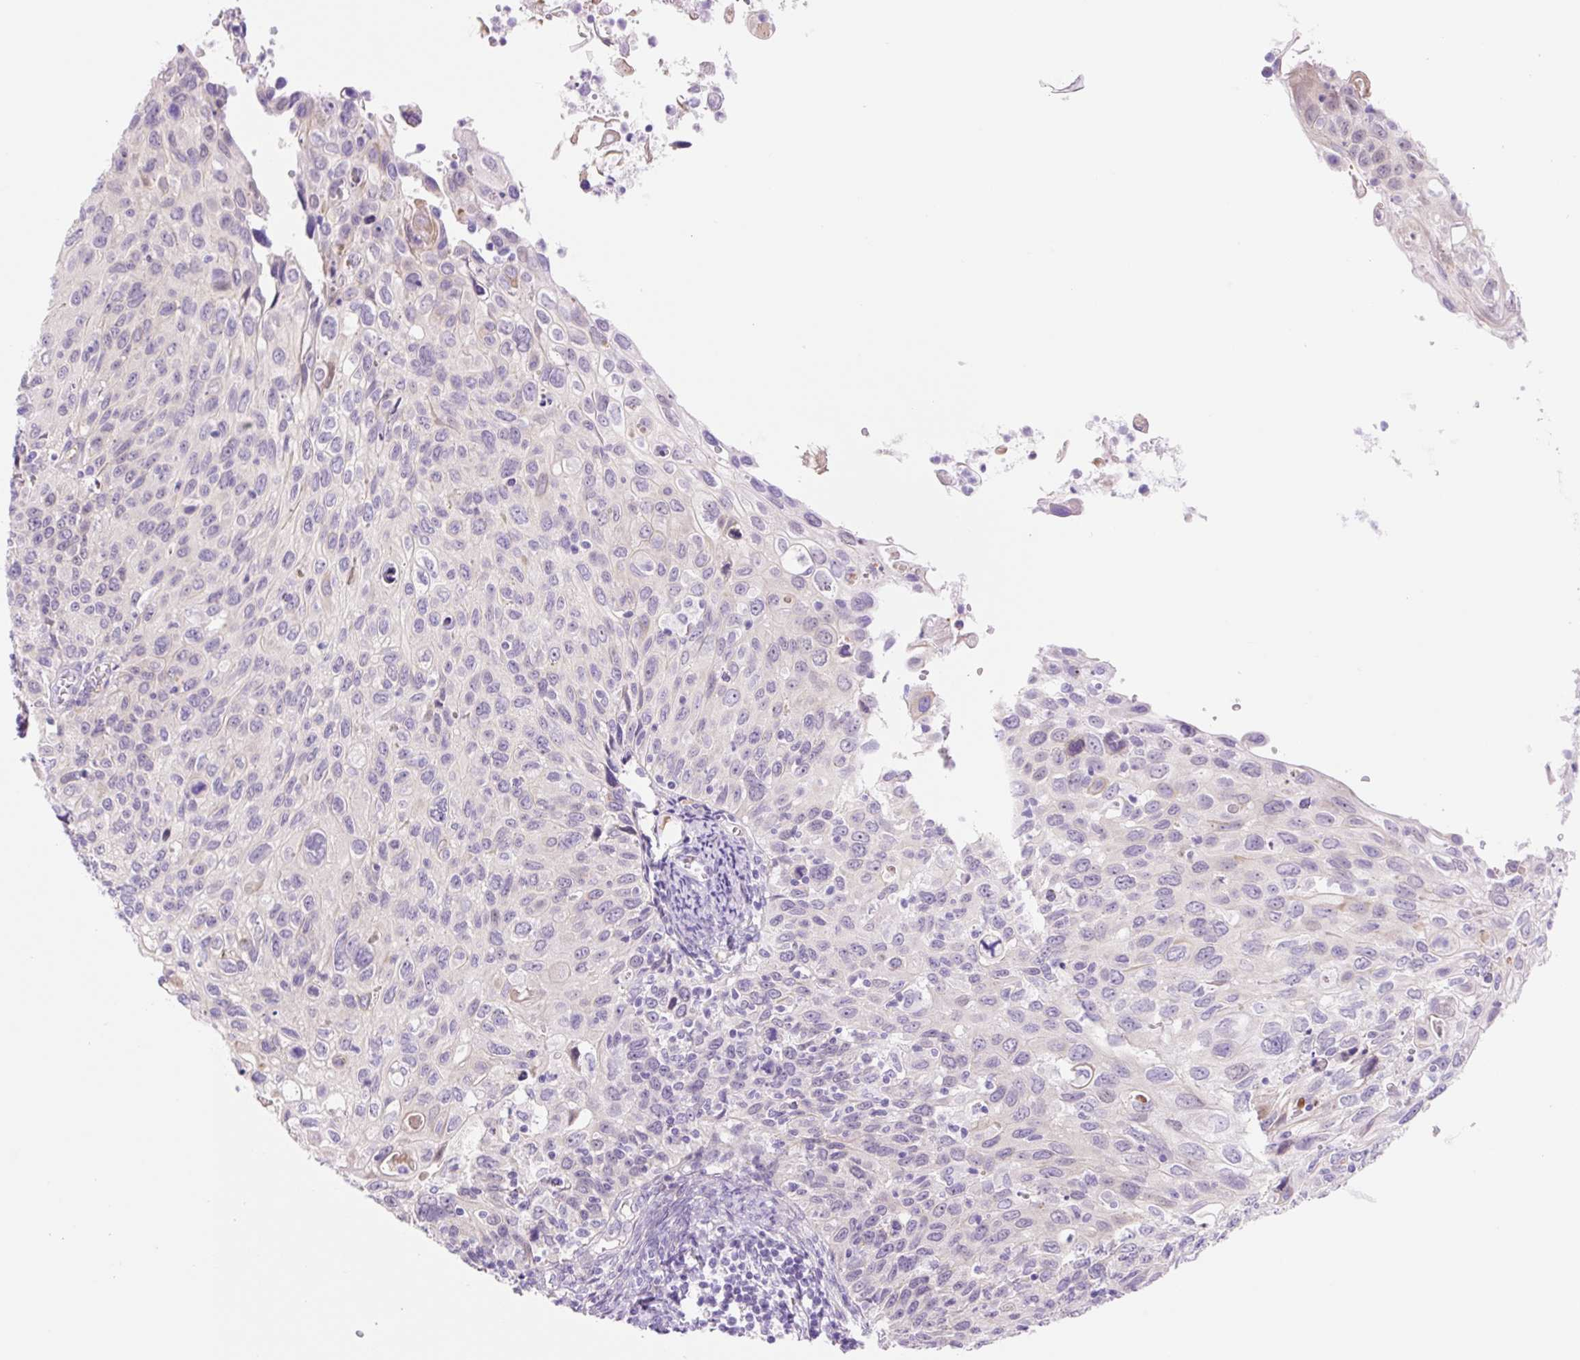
{"staining": {"intensity": "negative", "quantity": "none", "location": "none"}, "tissue": "cervical cancer", "cell_type": "Tumor cells", "image_type": "cancer", "snomed": [{"axis": "morphology", "description": "Squamous cell carcinoma, NOS"}, {"axis": "topography", "description": "Cervix"}], "caption": "Human squamous cell carcinoma (cervical) stained for a protein using IHC demonstrates no staining in tumor cells.", "gene": "ZNF121", "patient": {"sex": "female", "age": 70}}